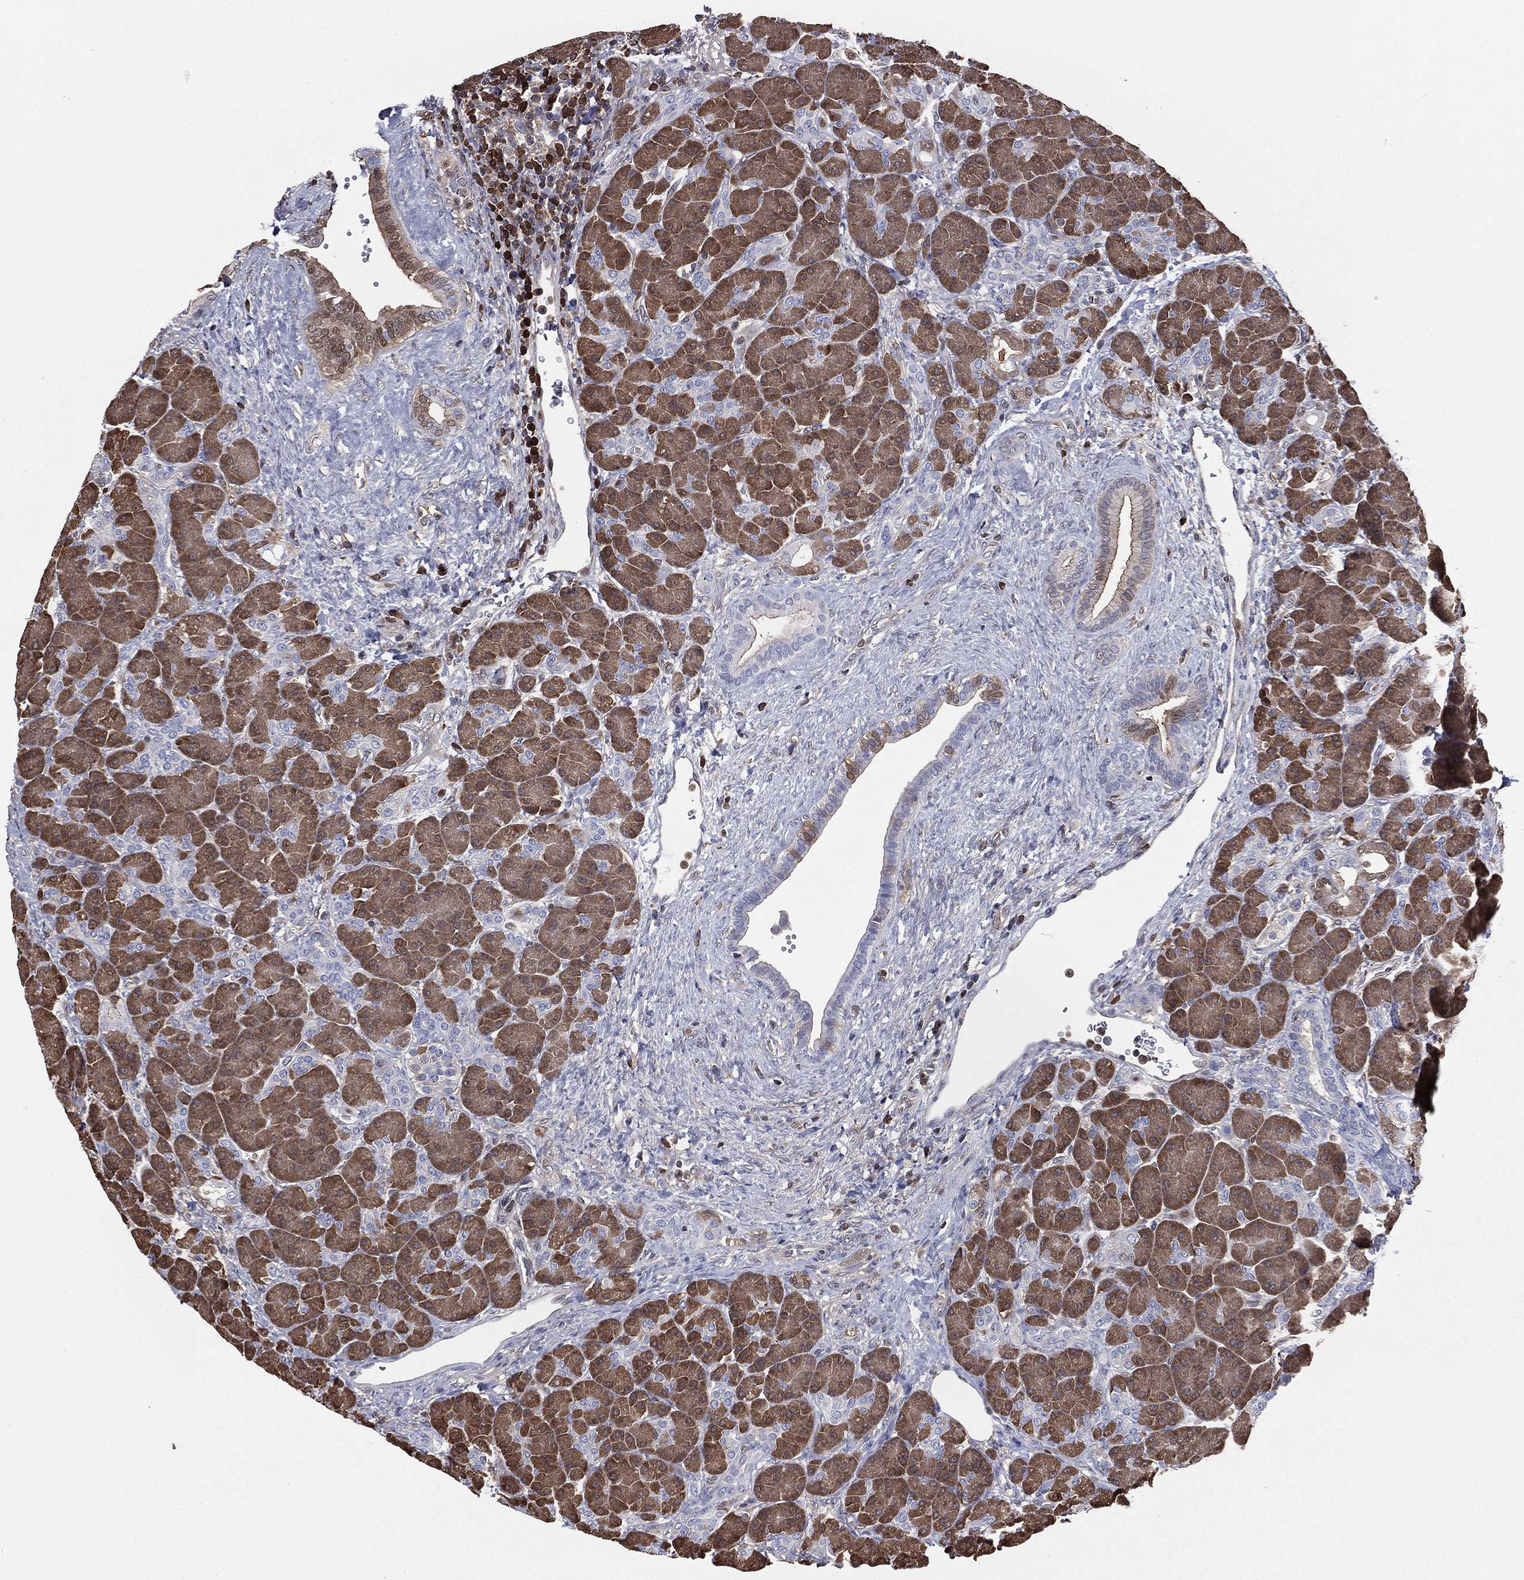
{"staining": {"intensity": "moderate", "quantity": ">75%", "location": "cytoplasmic/membranous"}, "tissue": "pancreas", "cell_type": "Exocrine glandular cells", "image_type": "normal", "snomed": [{"axis": "morphology", "description": "Normal tissue, NOS"}, {"axis": "topography", "description": "Pancreas"}], "caption": "Immunohistochemistry (DAB) staining of normal human pancreas demonstrates moderate cytoplasmic/membranous protein staining in about >75% of exocrine glandular cells.", "gene": "TBC1D2", "patient": {"sex": "female", "age": 63}}